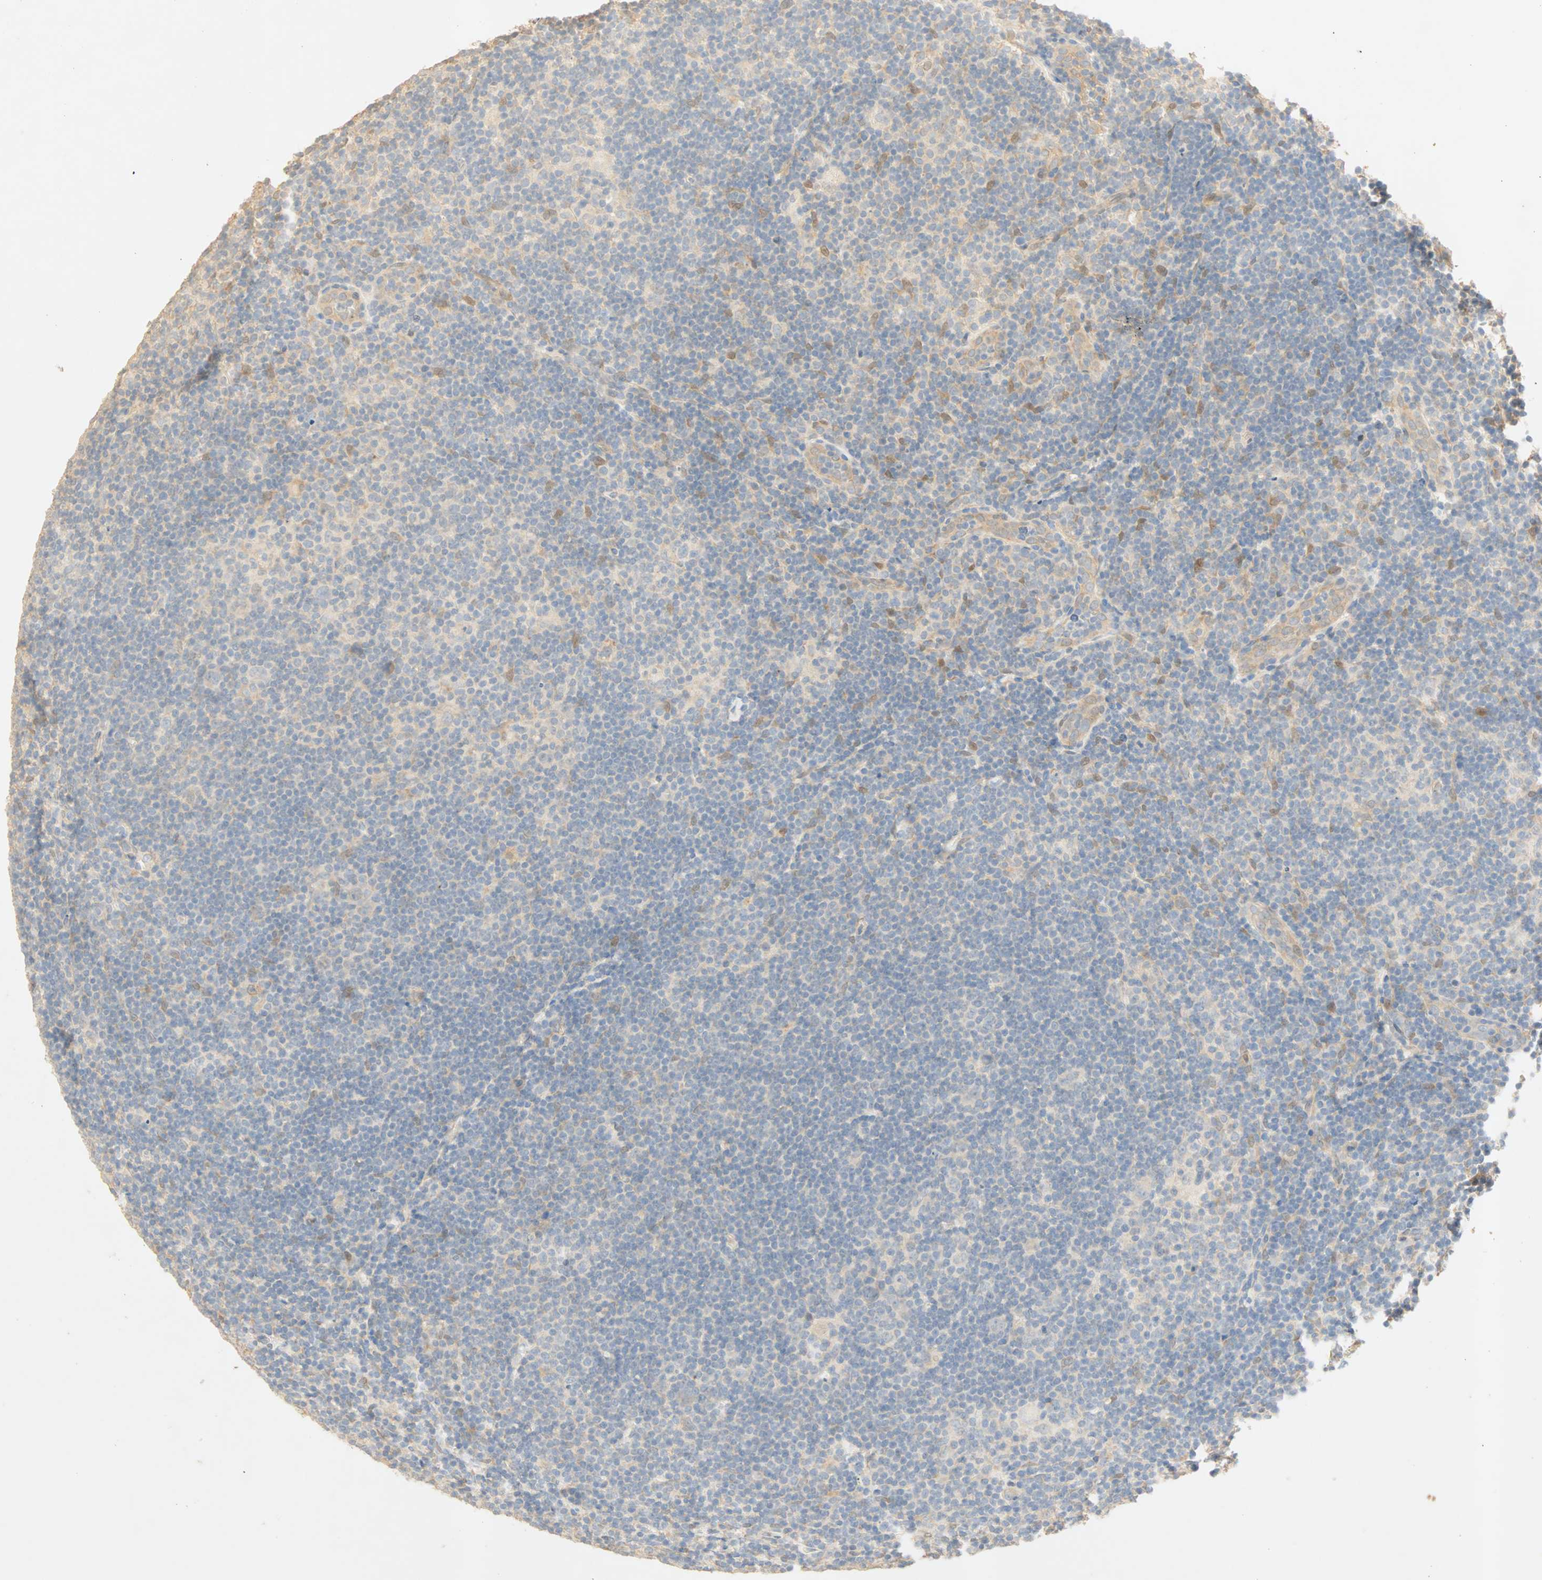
{"staining": {"intensity": "weak", "quantity": "<25%", "location": "cytoplasmic/membranous"}, "tissue": "lymphoma", "cell_type": "Tumor cells", "image_type": "cancer", "snomed": [{"axis": "morphology", "description": "Hodgkin's disease, NOS"}, {"axis": "topography", "description": "Lymph node"}], "caption": "An immunohistochemistry (IHC) histopathology image of Hodgkin's disease is shown. There is no staining in tumor cells of Hodgkin's disease.", "gene": "SELENBP1", "patient": {"sex": "female", "age": 57}}